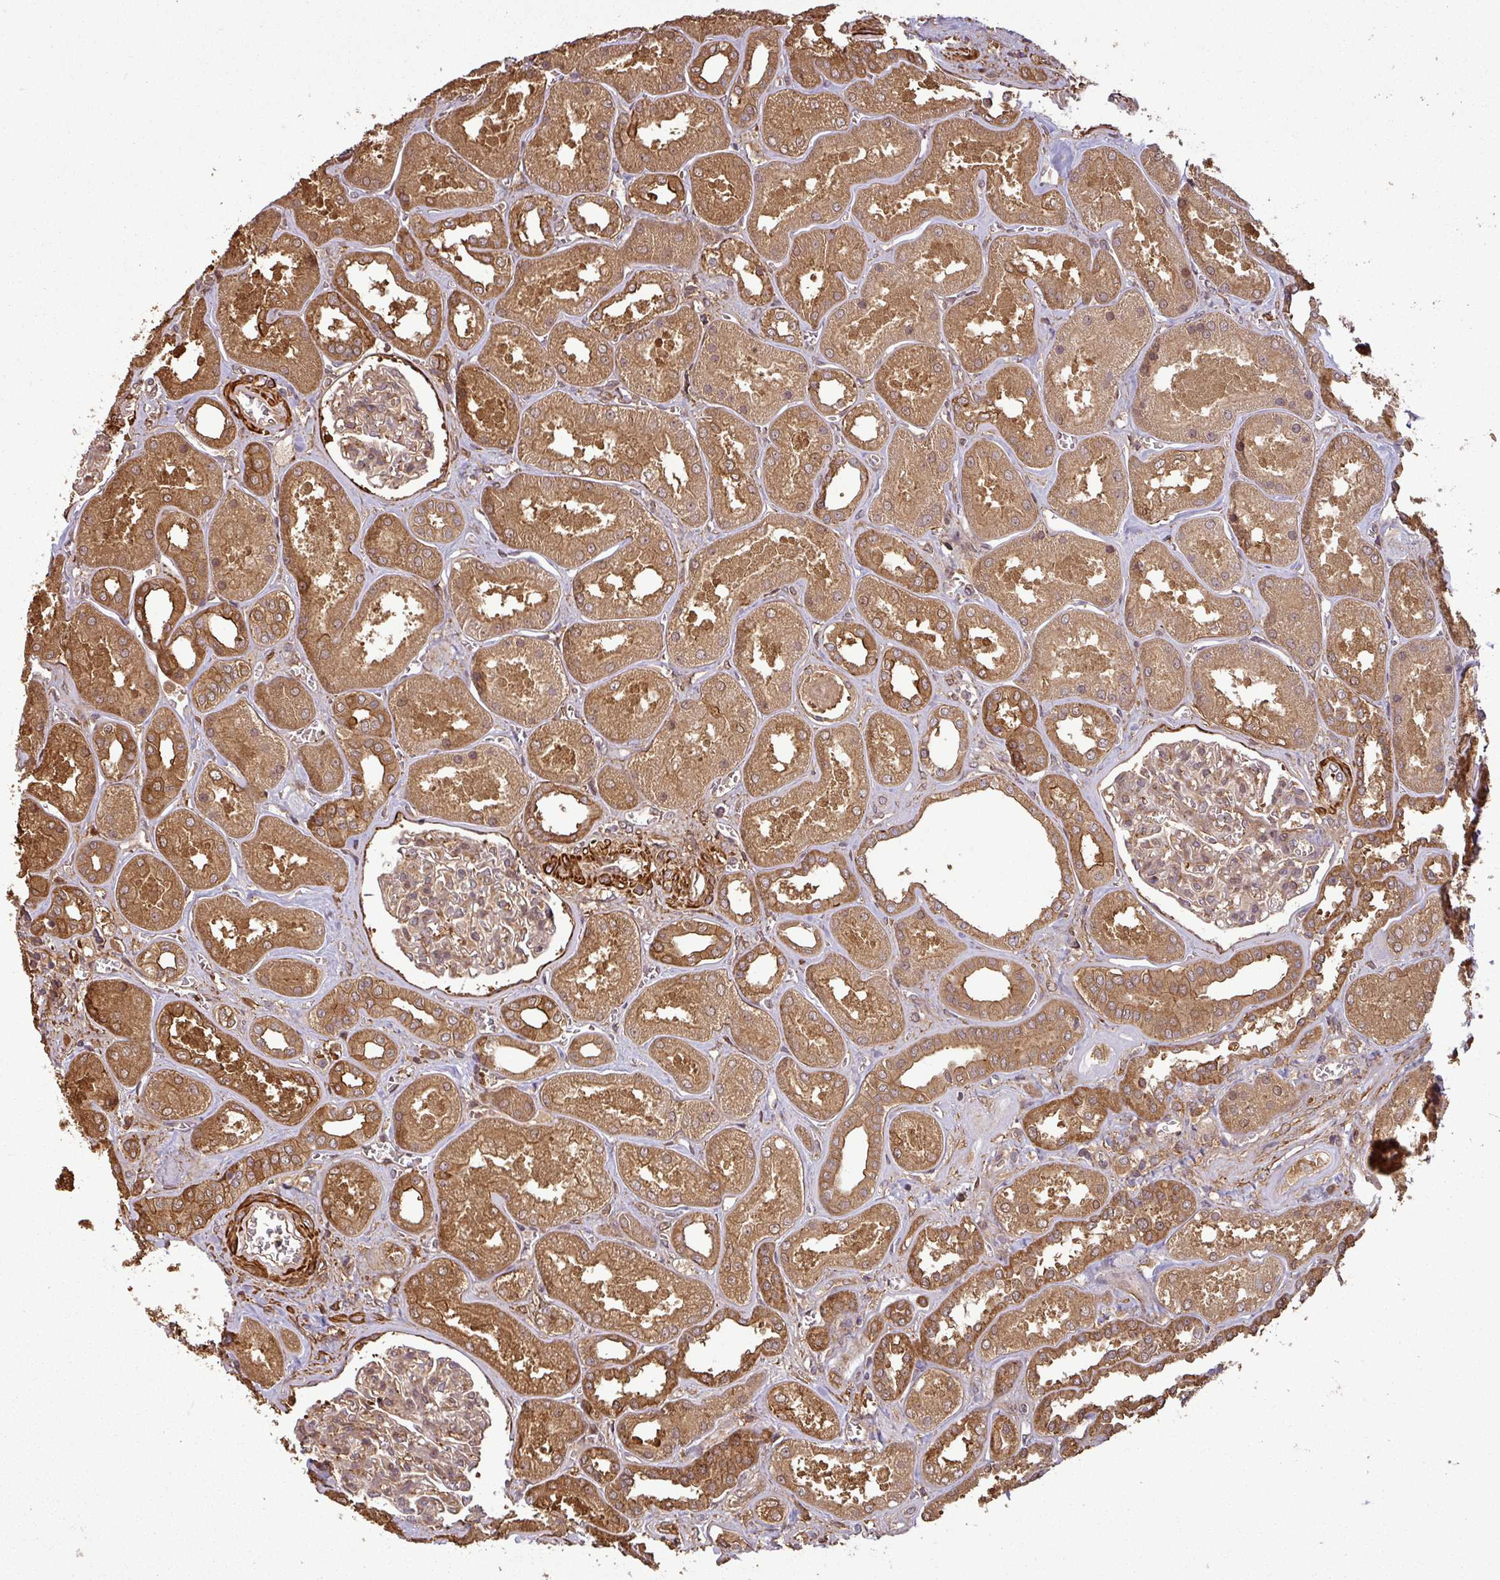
{"staining": {"intensity": "weak", "quantity": "25%-75%", "location": "cytoplasmic/membranous"}, "tissue": "kidney", "cell_type": "Cells in glomeruli", "image_type": "normal", "snomed": [{"axis": "morphology", "description": "Normal tissue, NOS"}, {"axis": "morphology", "description": "Adenocarcinoma, NOS"}, {"axis": "topography", "description": "Kidney"}], "caption": "Protein expression by IHC displays weak cytoplasmic/membranous staining in about 25%-75% of cells in glomeruli in normal kidney. The staining is performed using DAB (3,3'-diaminobenzidine) brown chromogen to label protein expression. The nuclei are counter-stained blue using hematoxylin.", "gene": "MAP3K6", "patient": {"sex": "female", "age": 68}}